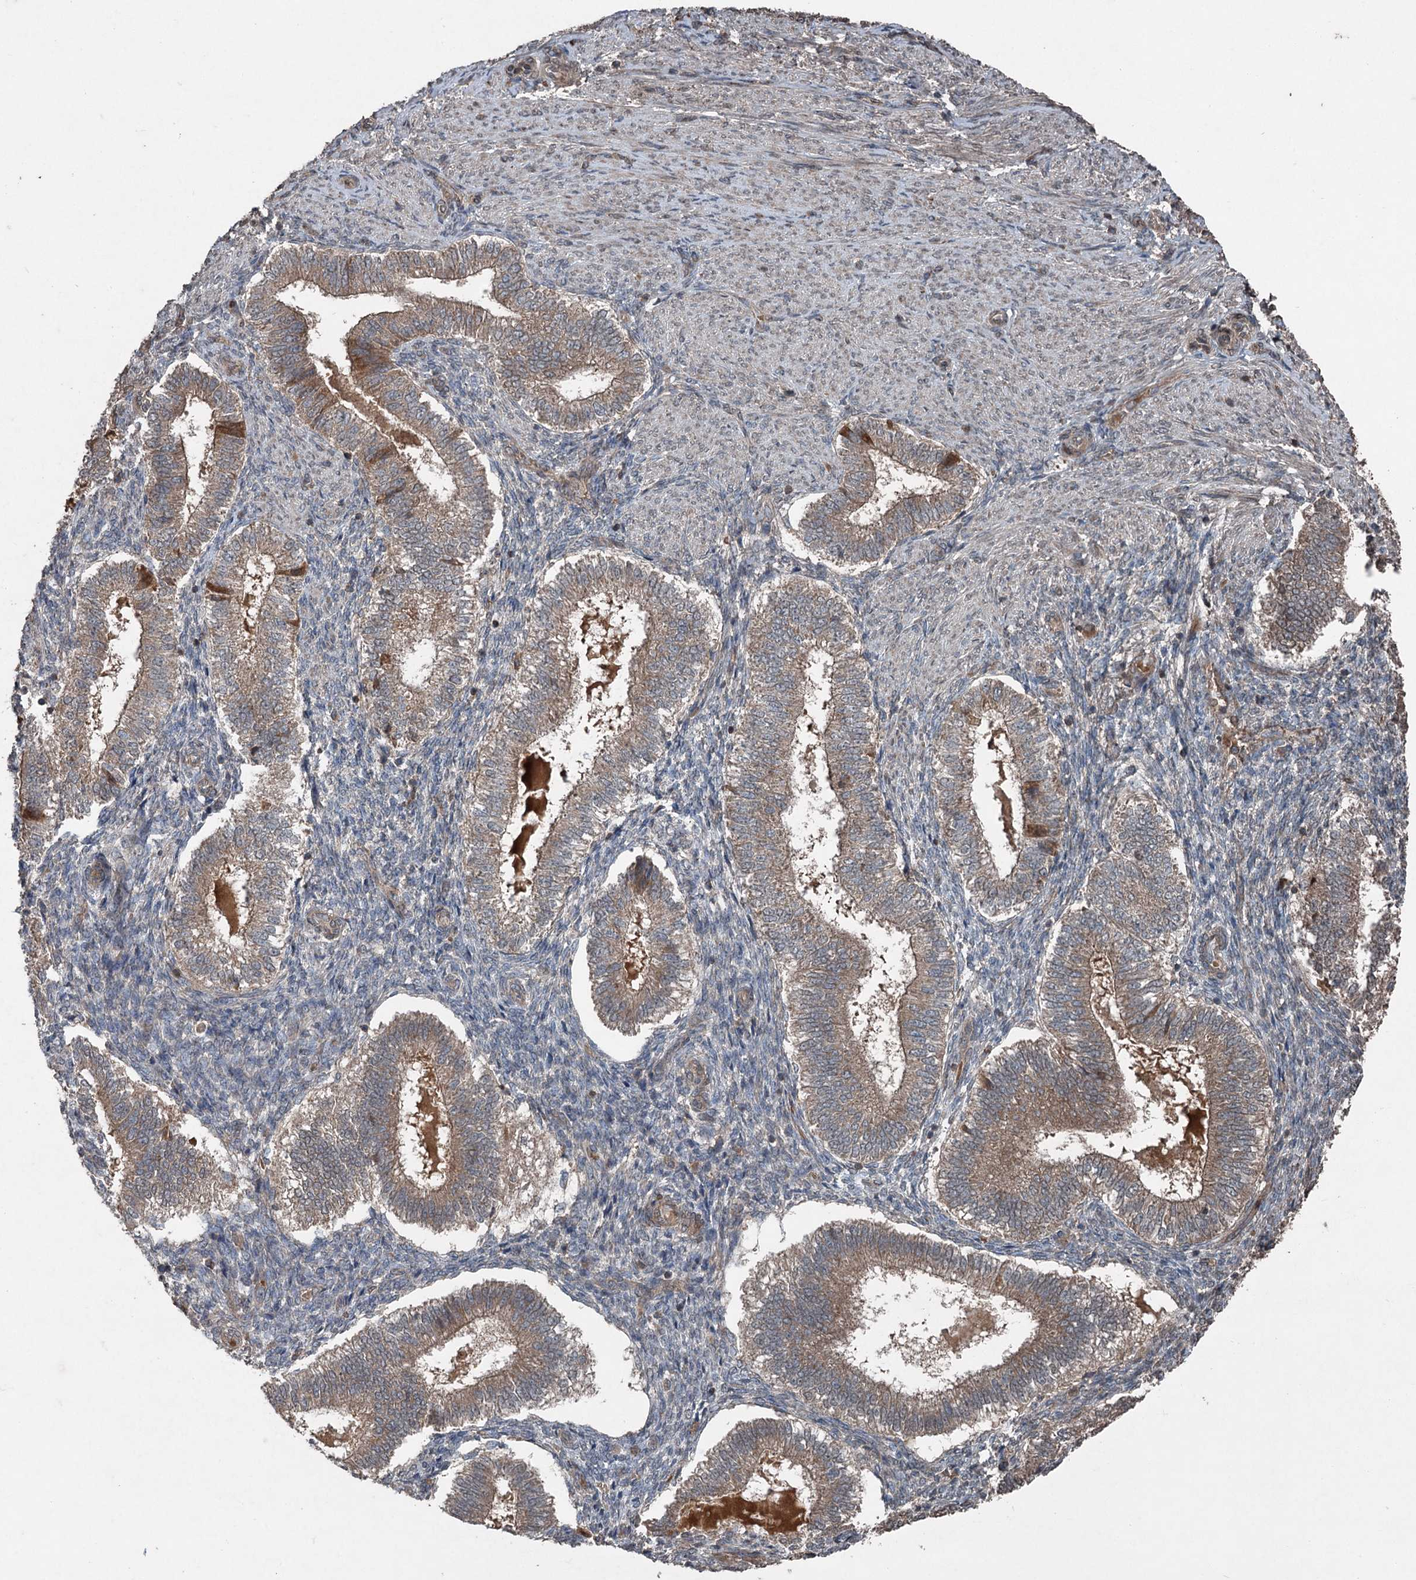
{"staining": {"intensity": "moderate", "quantity": "<25%", "location": "cytoplasmic/membranous"}, "tissue": "endometrium", "cell_type": "Cells in endometrial stroma", "image_type": "normal", "snomed": [{"axis": "morphology", "description": "Normal tissue, NOS"}, {"axis": "topography", "description": "Endometrium"}], "caption": "This histopathology image exhibits immunohistochemistry (IHC) staining of benign human endometrium, with low moderate cytoplasmic/membranous expression in approximately <25% of cells in endometrial stroma.", "gene": "ALAS1", "patient": {"sex": "female", "age": 25}}